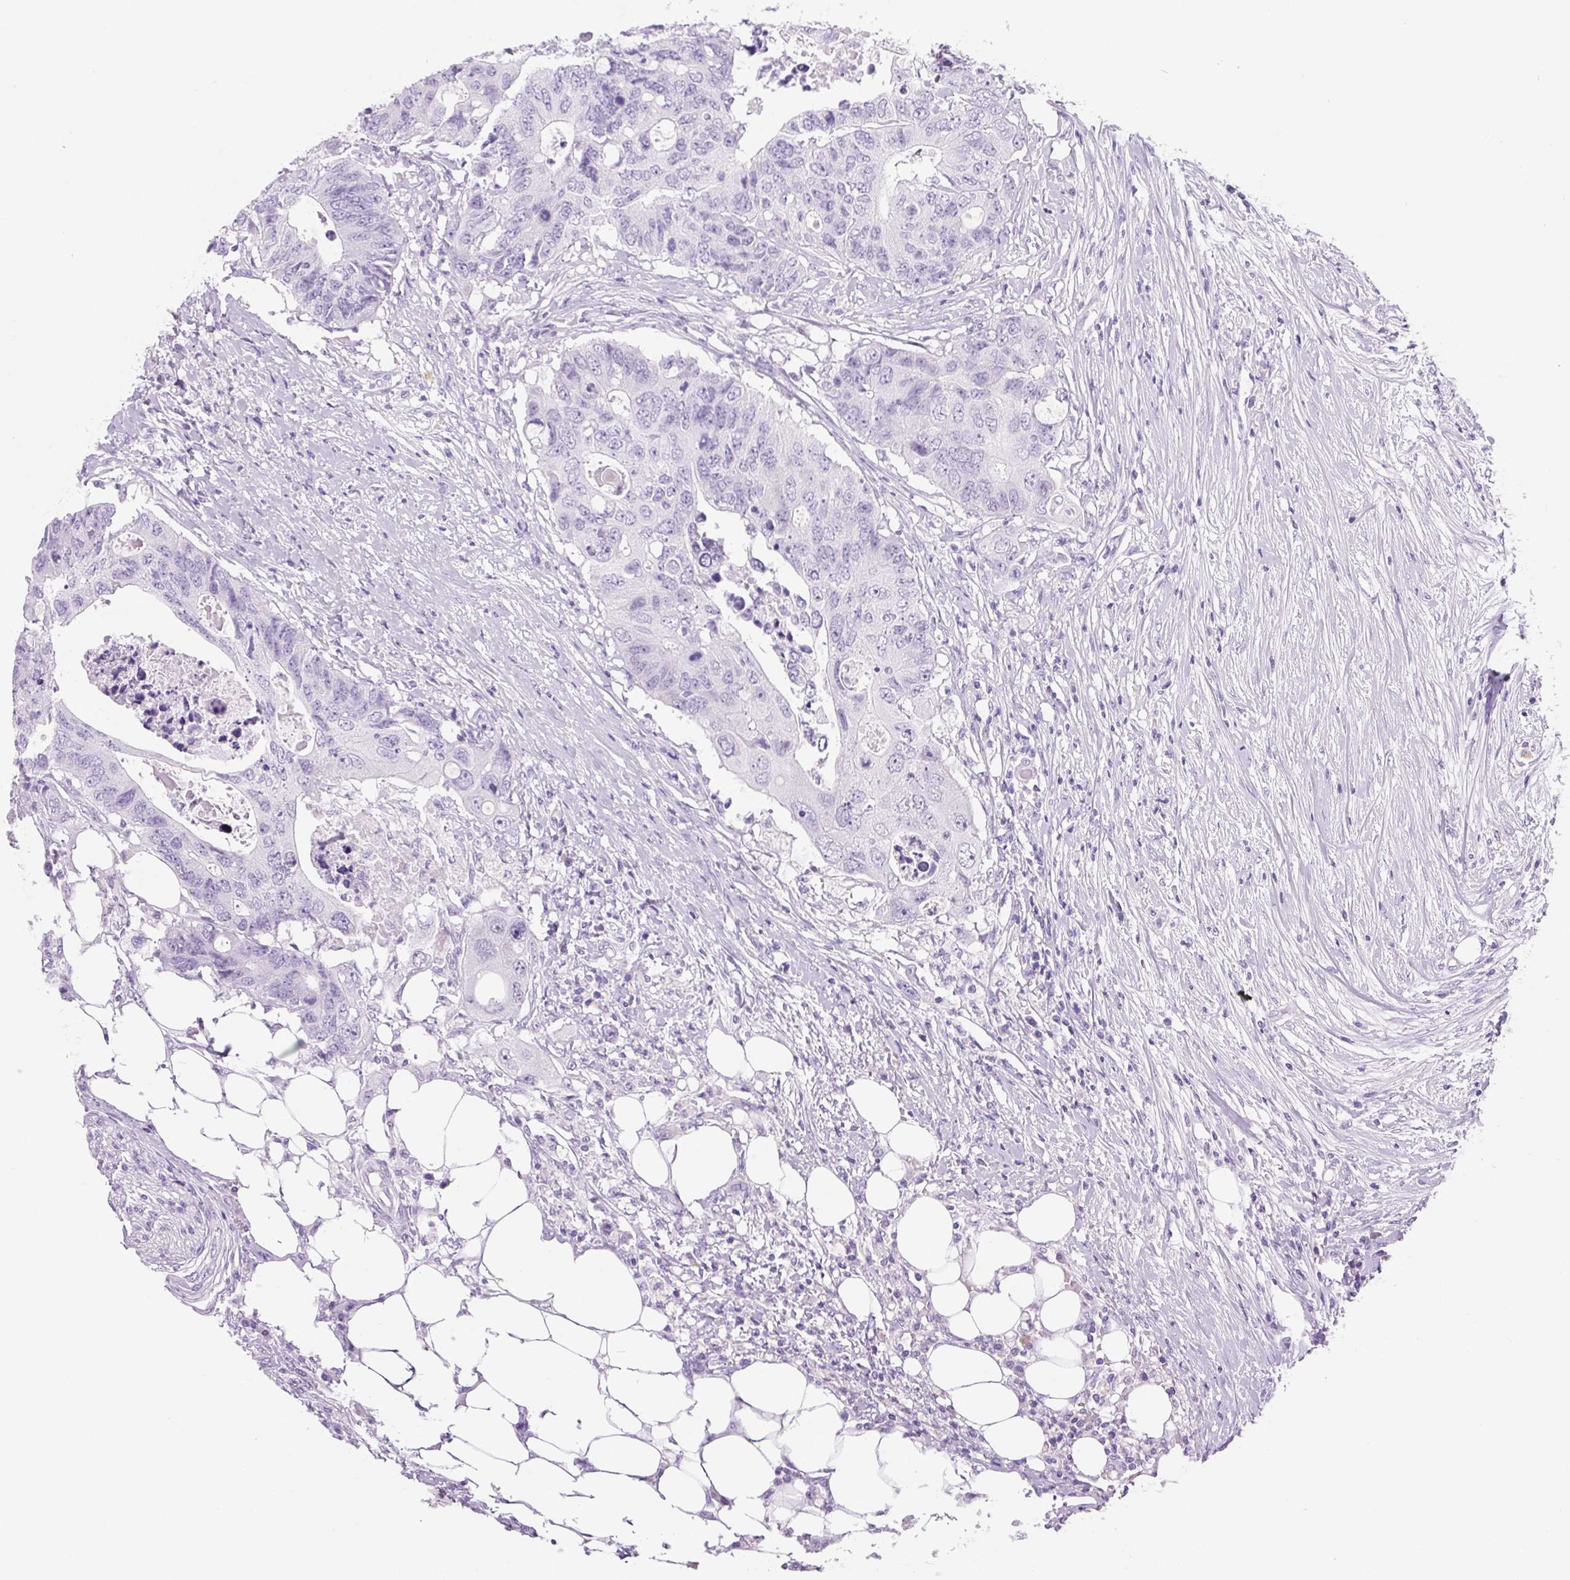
{"staining": {"intensity": "negative", "quantity": "none", "location": "none"}, "tissue": "colorectal cancer", "cell_type": "Tumor cells", "image_type": "cancer", "snomed": [{"axis": "morphology", "description": "Adenocarcinoma, NOS"}, {"axis": "topography", "description": "Colon"}], "caption": "Micrograph shows no significant protein expression in tumor cells of colorectal cancer.", "gene": "PRRT1", "patient": {"sex": "male", "age": 71}}